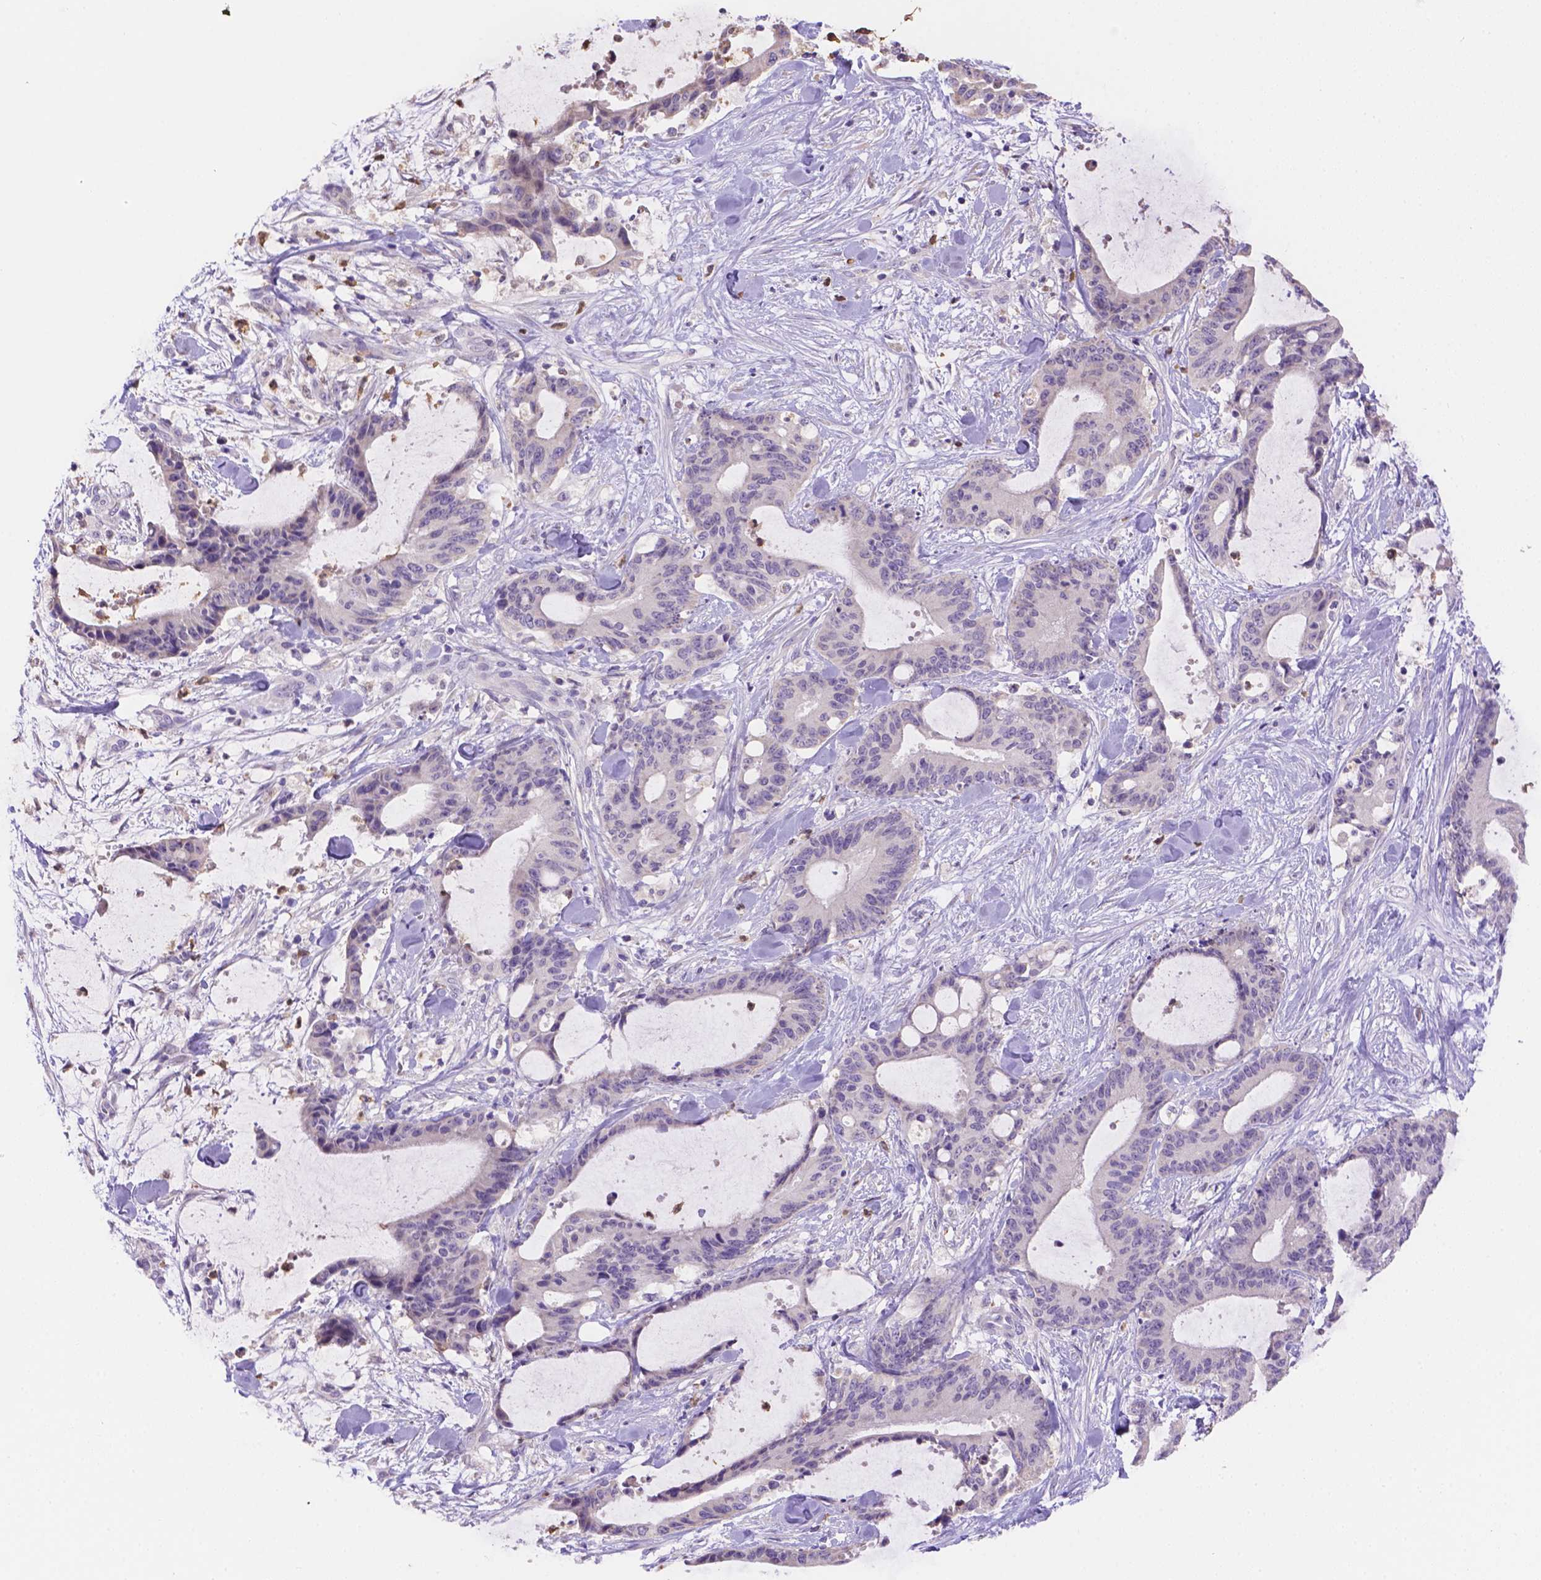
{"staining": {"intensity": "negative", "quantity": "none", "location": "none"}, "tissue": "liver cancer", "cell_type": "Tumor cells", "image_type": "cancer", "snomed": [{"axis": "morphology", "description": "Cholangiocarcinoma"}, {"axis": "topography", "description": "Liver"}], "caption": "This is an immunohistochemistry image of liver cholangiocarcinoma. There is no expression in tumor cells.", "gene": "NXPE2", "patient": {"sex": "female", "age": 73}}